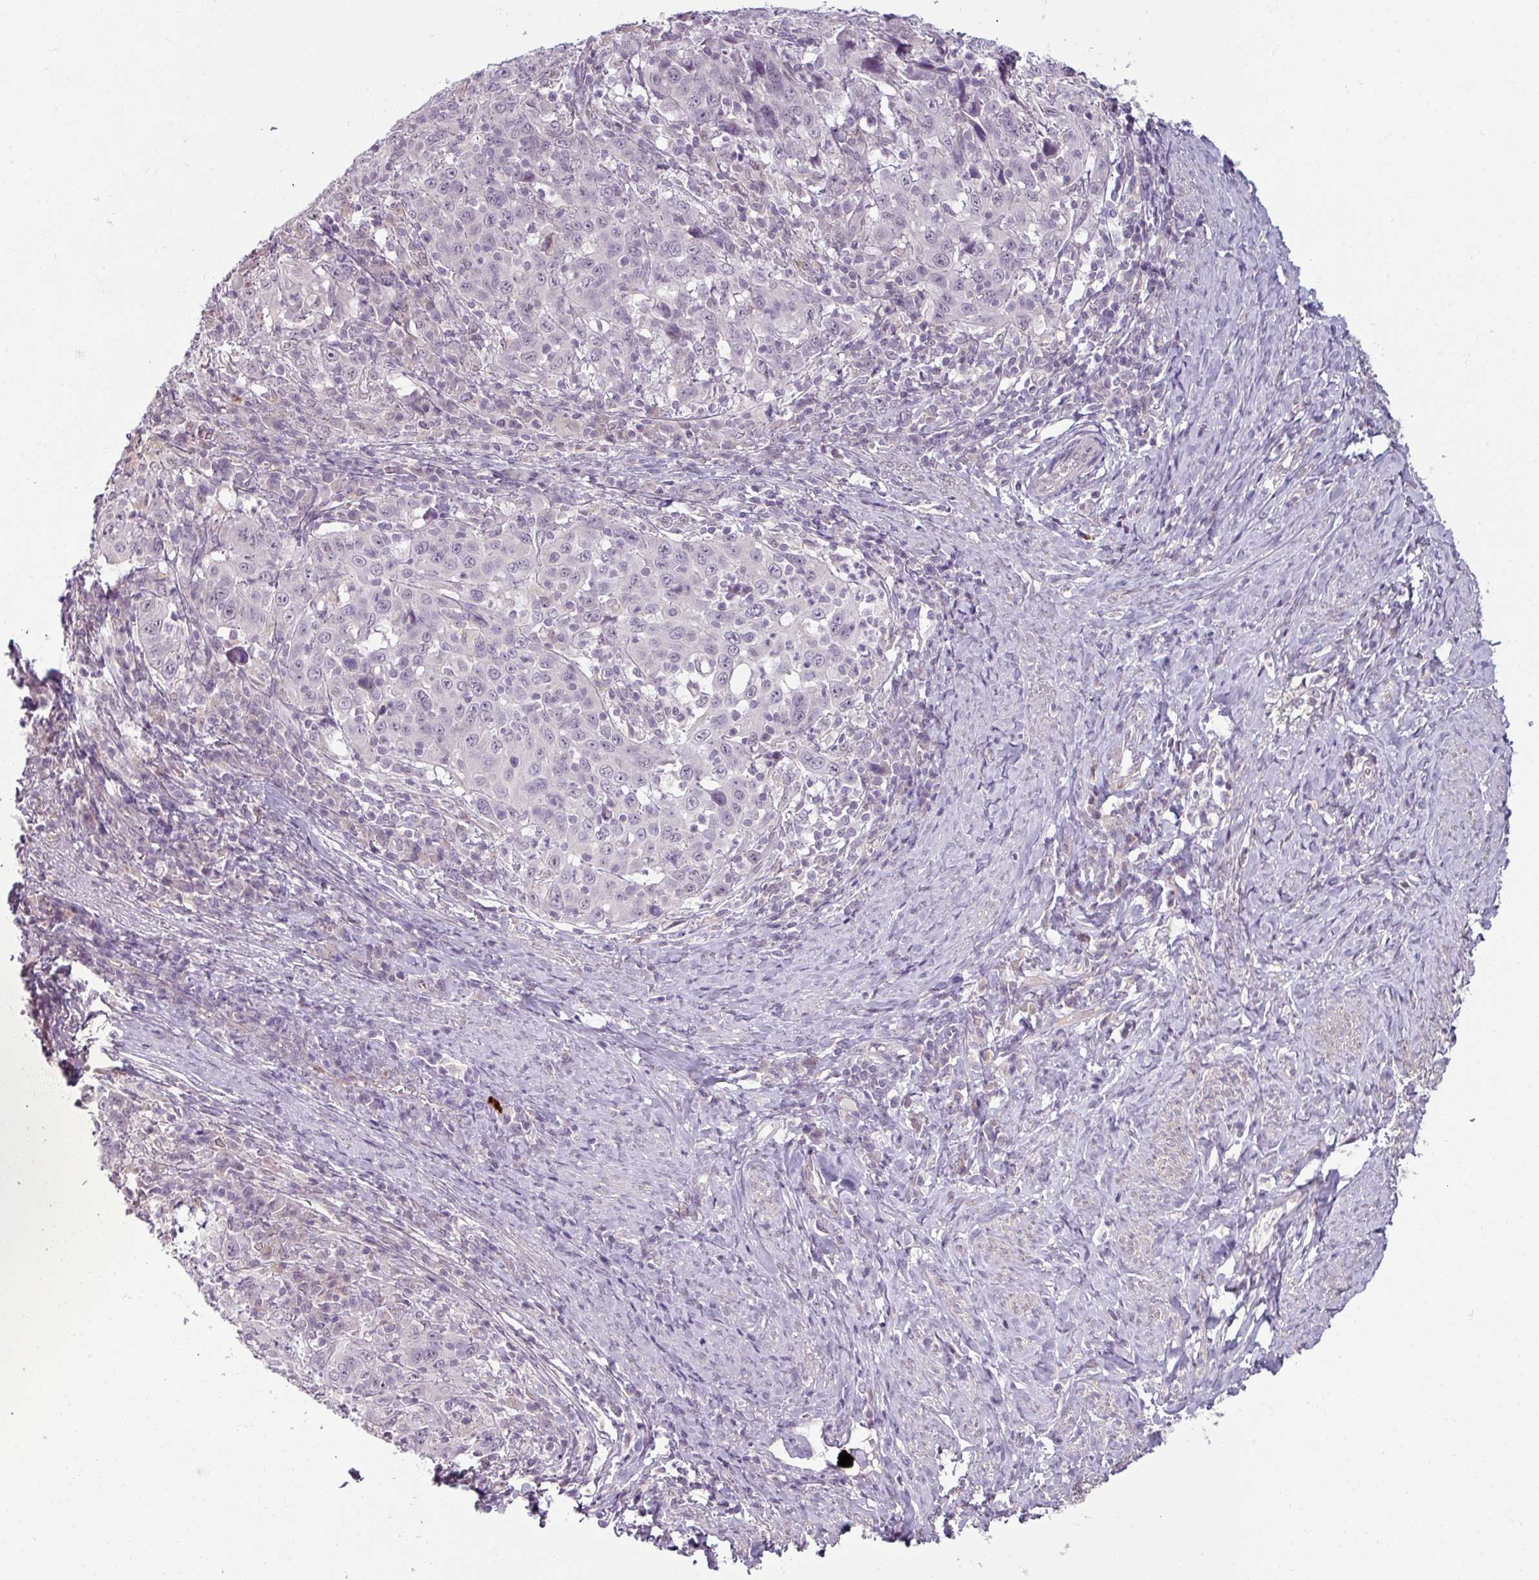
{"staining": {"intensity": "negative", "quantity": "none", "location": "none"}, "tissue": "cervical cancer", "cell_type": "Tumor cells", "image_type": "cancer", "snomed": [{"axis": "morphology", "description": "Squamous cell carcinoma, NOS"}, {"axis": "topography", "description": "Cervix"}], "caption": "Immunohistochemical staining of cervical cancer (squamous cell carcinoma) shows no significant positivity in tumor cells.", "gene": "UVSSA", "patient": {"sex": "female", "age": 46}}